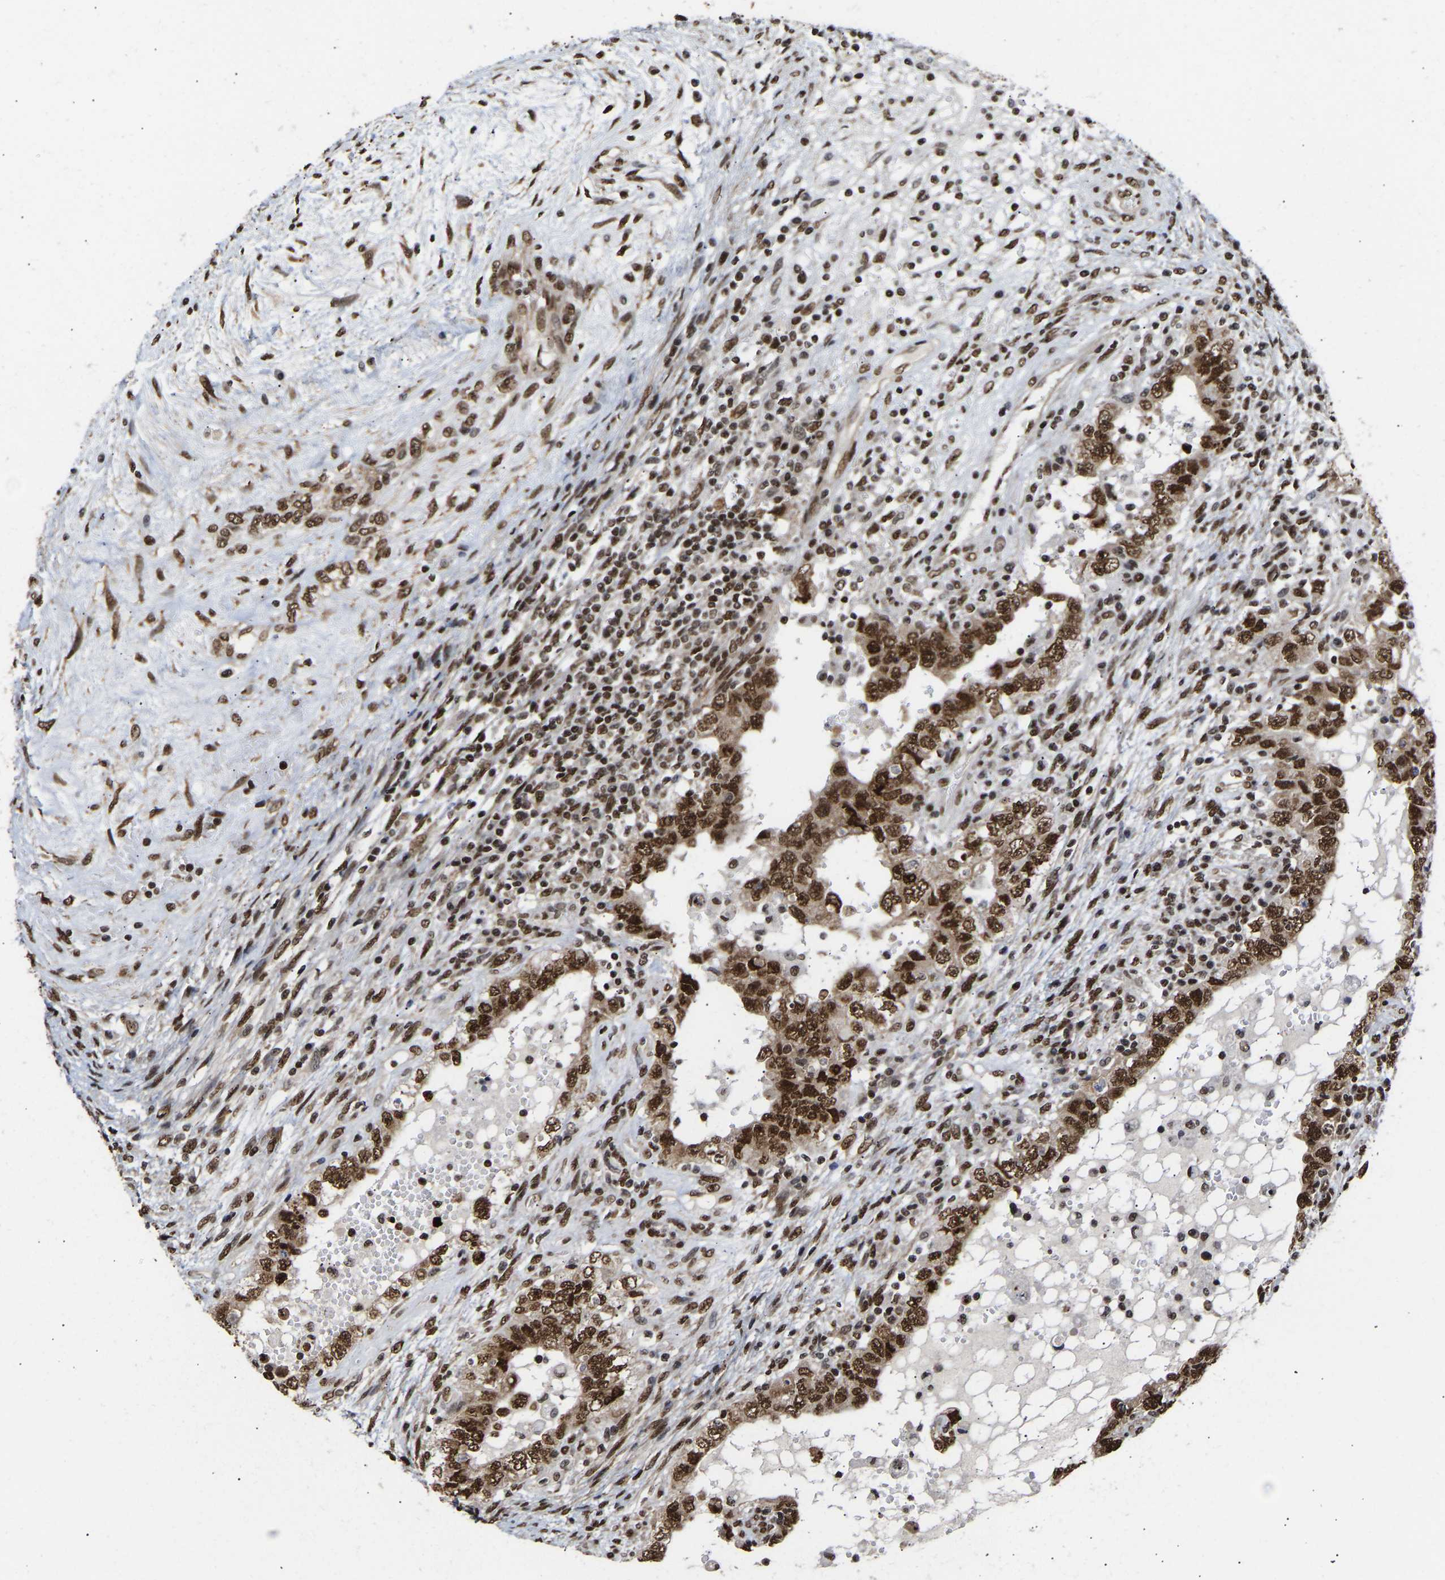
{"staining": {"intensity": "strong", "quantity": ">75%", "location": "cytoplasmic/membranous,nuclear"}, "tissue": "testis cancer", "cell_type": "Tumor cells", "image_type": "cancer", "snomed": [{"axis": "morphology", "description": "Carcinoma, Embryonal, NOS"}, {"axis": "topography", "description": "Testis"}], "caption": "The immunohistochemical stain highlights strong cytoplasmic/membranous and nuclear positivity in tumor cells of embryonal carcinoma (testis) tissue.", "gene": "PSIP1", "patient": {"sex": "male", "age": 26}}